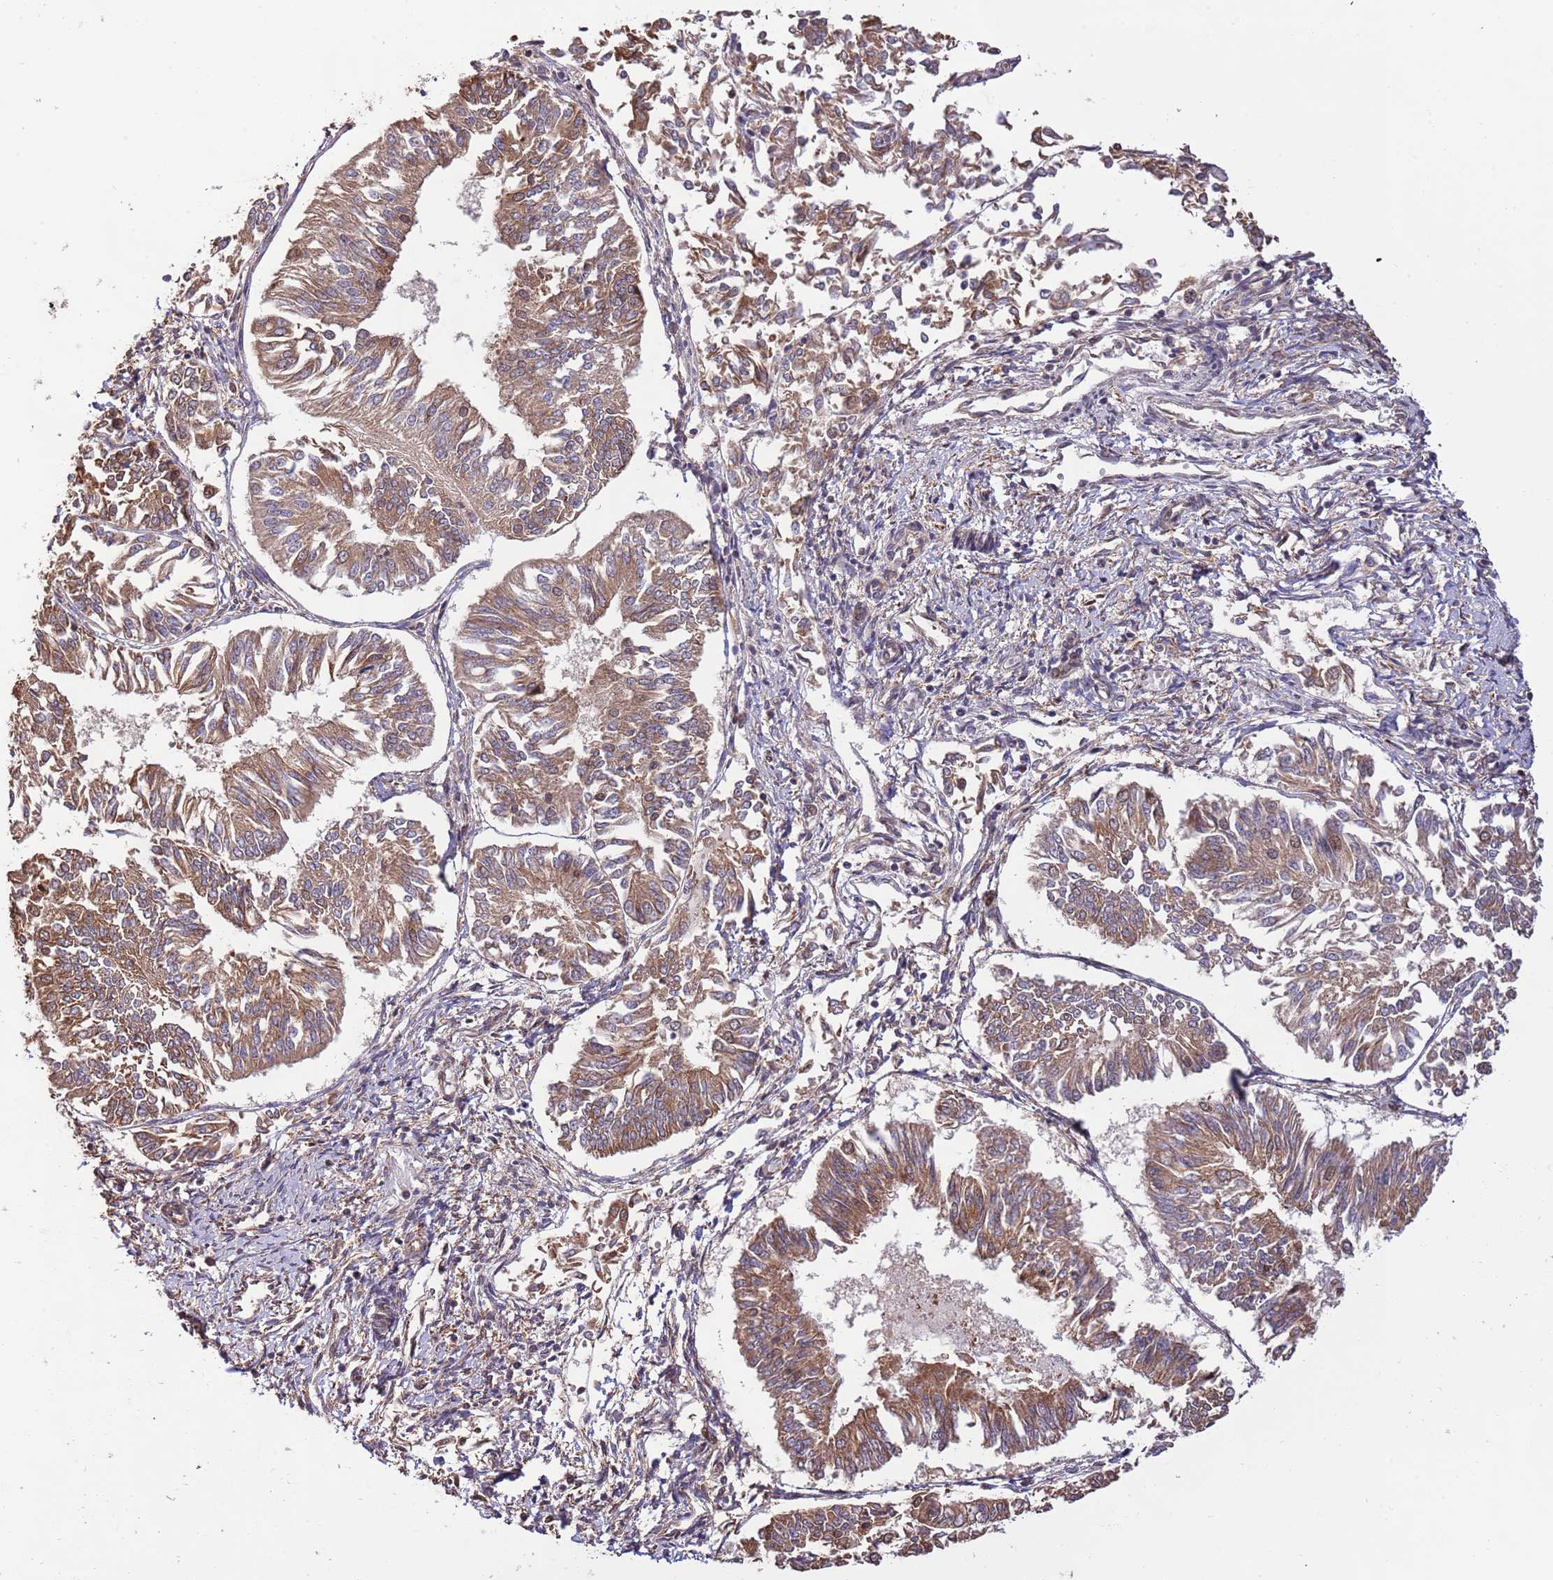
{"staining": {"intensity": "moderate", "quantity": ">75%", "location": "cytoplasmic/membranous"}, "tissue": "endometrial cancer", "cell_type": "Tumor cells", "image_type": "cancer", "snomed": [{"axis": "morphology", "description": "Adenocarcinoma, NOS"}, {"axis": "topography", "description": "Endometrium"}], "caption": "Adenocarcinoma (endometrial) stained with IHC shows moderate cytoplasmic/membranous positivity in about >75% of tumor cells.", "gene": "RIF1", "patient": {"sex": "female", "age": 58}}